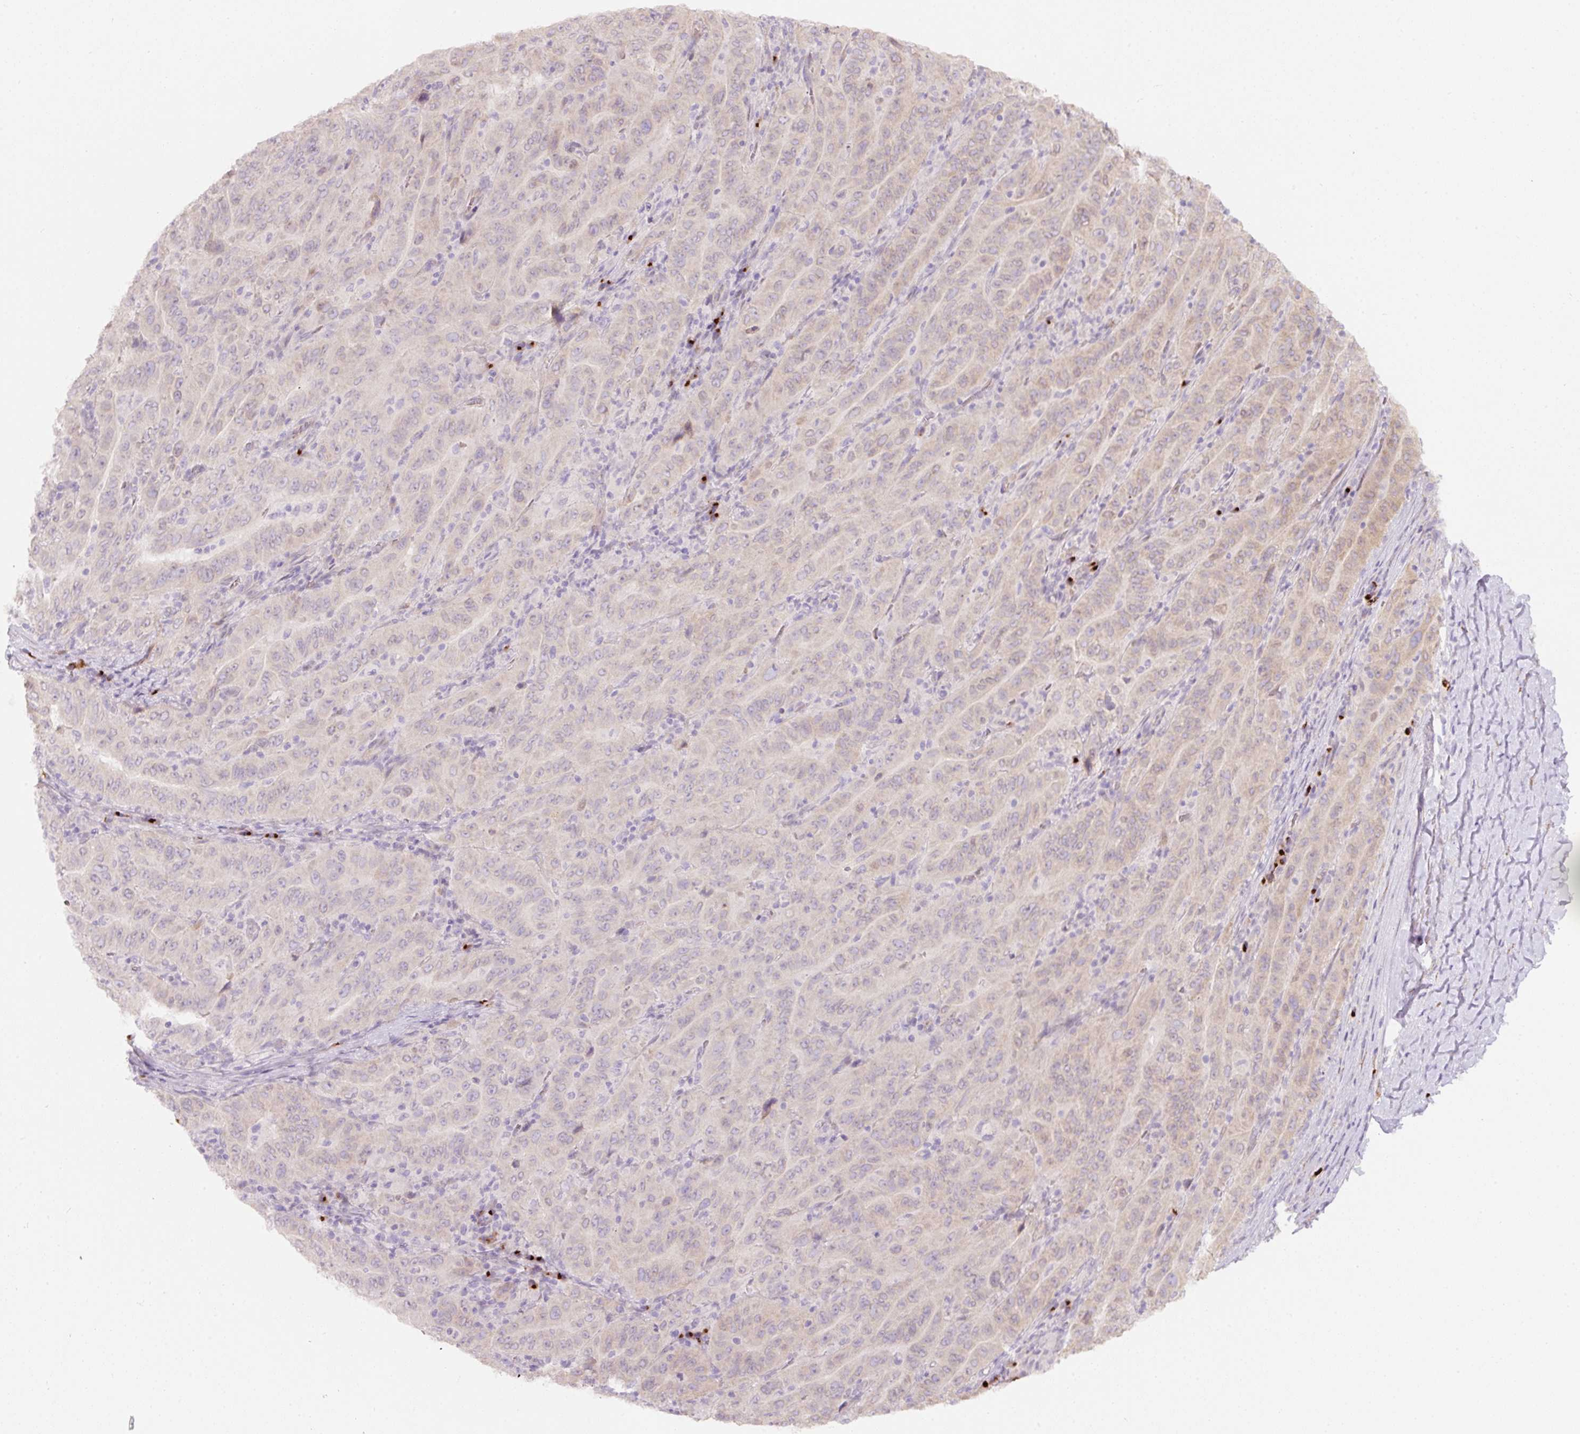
{"staining": {"intensity": "negative", "quantity": "none", "location": "none"}, "tissue": "pancreatic cancer", "cell_type": "Tumor cells", "image_type": "cancer", "snomed": [{"axis": "morphology", "description": "Adenocarcinoma, NOS"}, {"axis": "topography", "description": "Pancreas"}], "caption": "Tumor cells are negative for protein expression in human pancreatic cancer.", "gene": "NBPF11", "patient": {"sex": "male", "age": 63}}